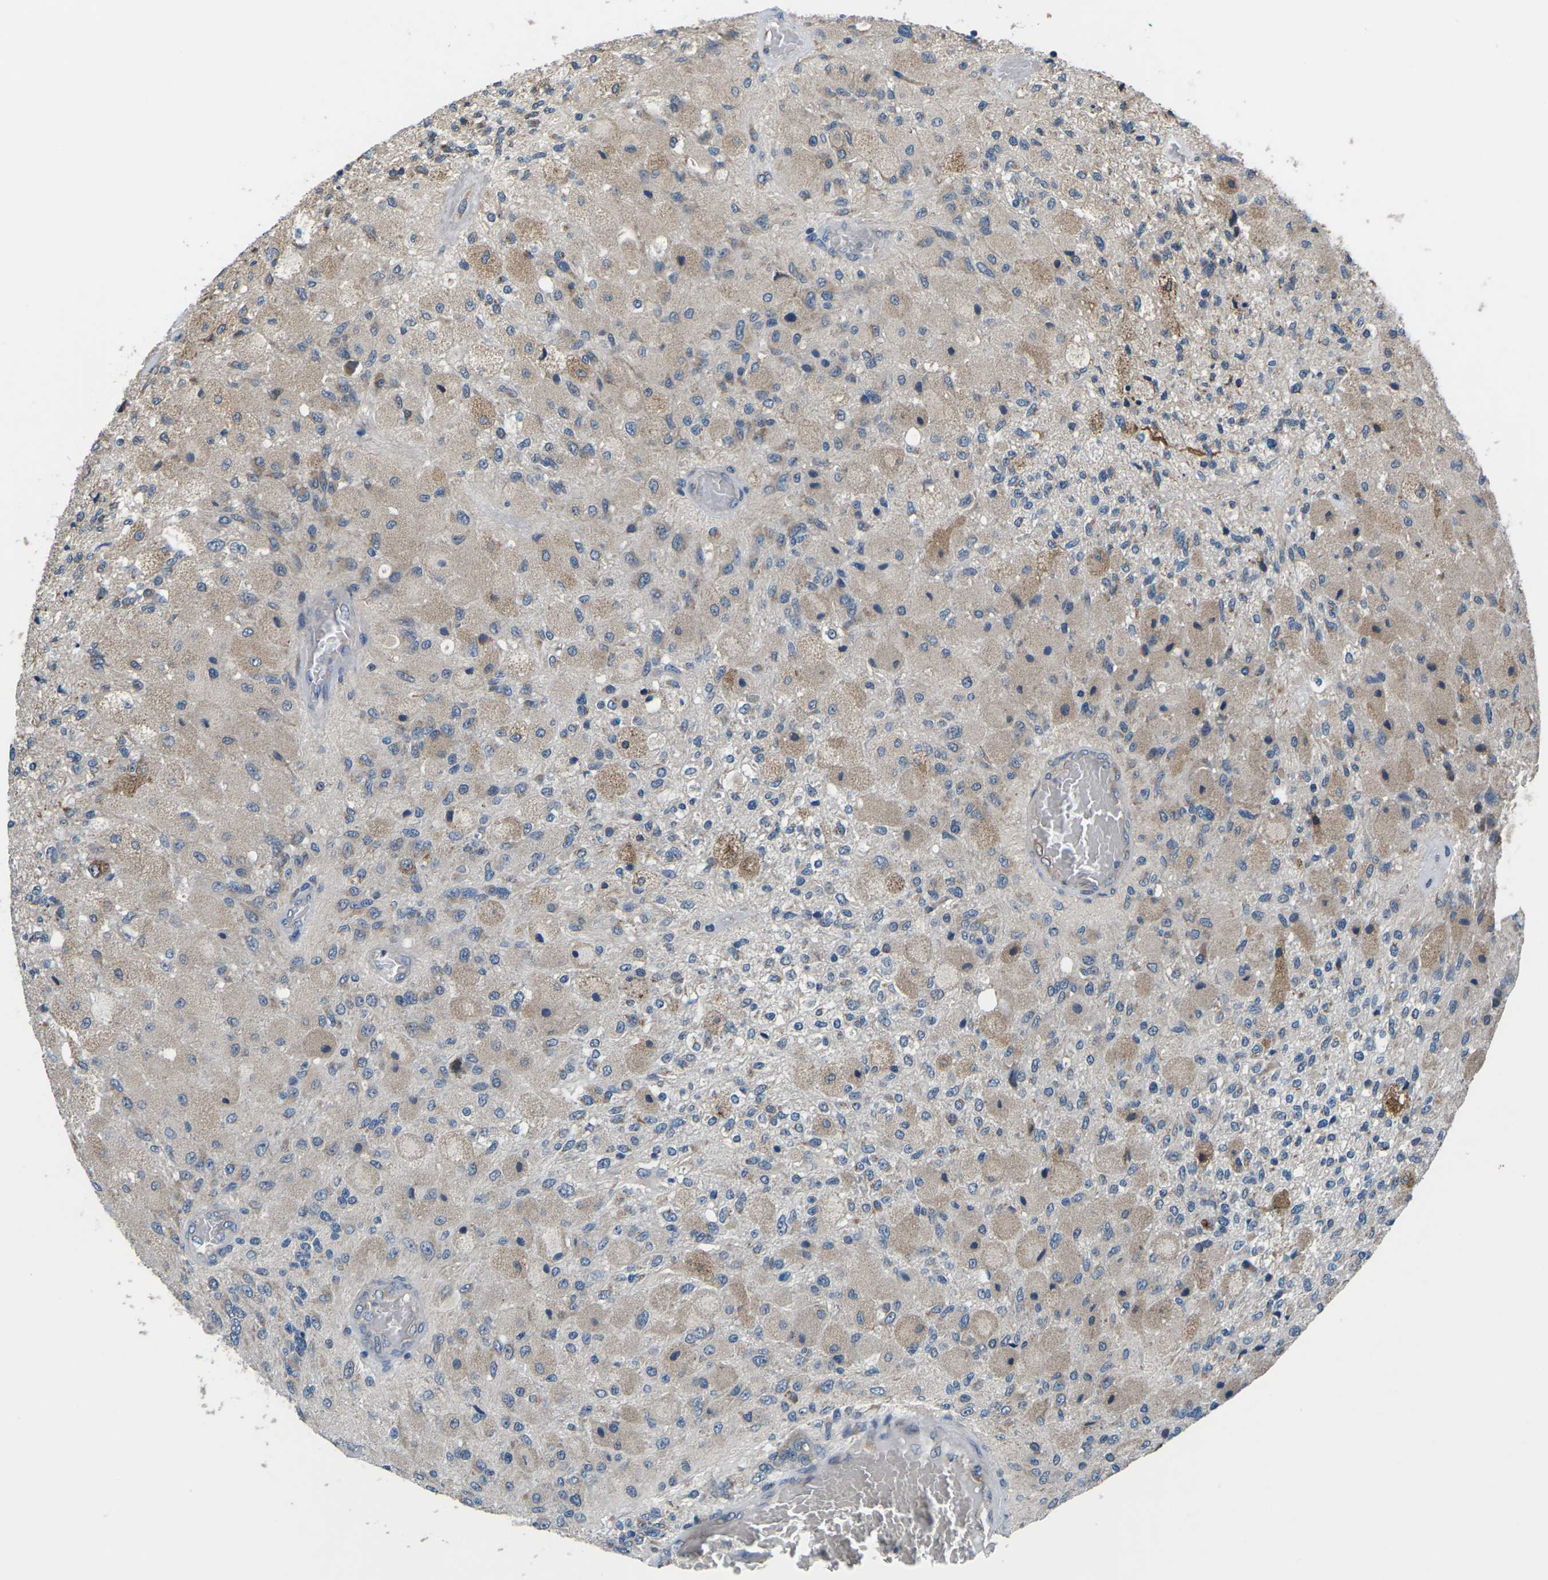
{"staining": {"intensity": "weak", "quantity": ">75%", "location": "cytoplasmic/membranous"}, "tissue": "glioma", "cell_type": "Tumor cells", "image_type": "cancer", "snomed": [{"axis": "morphology", "description": "Normal tissue, NOS"}, {"axis": "morphology", "description": "Glioma, malignant, High grade"}, {"axis": "topography", "description": "Cerebral cortex"}], "caption": "Malignant high-grade glioma was stained to show a protein in brown. There is low levels of weak cytoplasmic/membranous staining in about >75% of tumor cells. Immunohistochemistry stains the protein of interest in brown and the nuclei are stained blue.", "gene": "GABRP", "patient": {"sex": "male", "age": 77}}